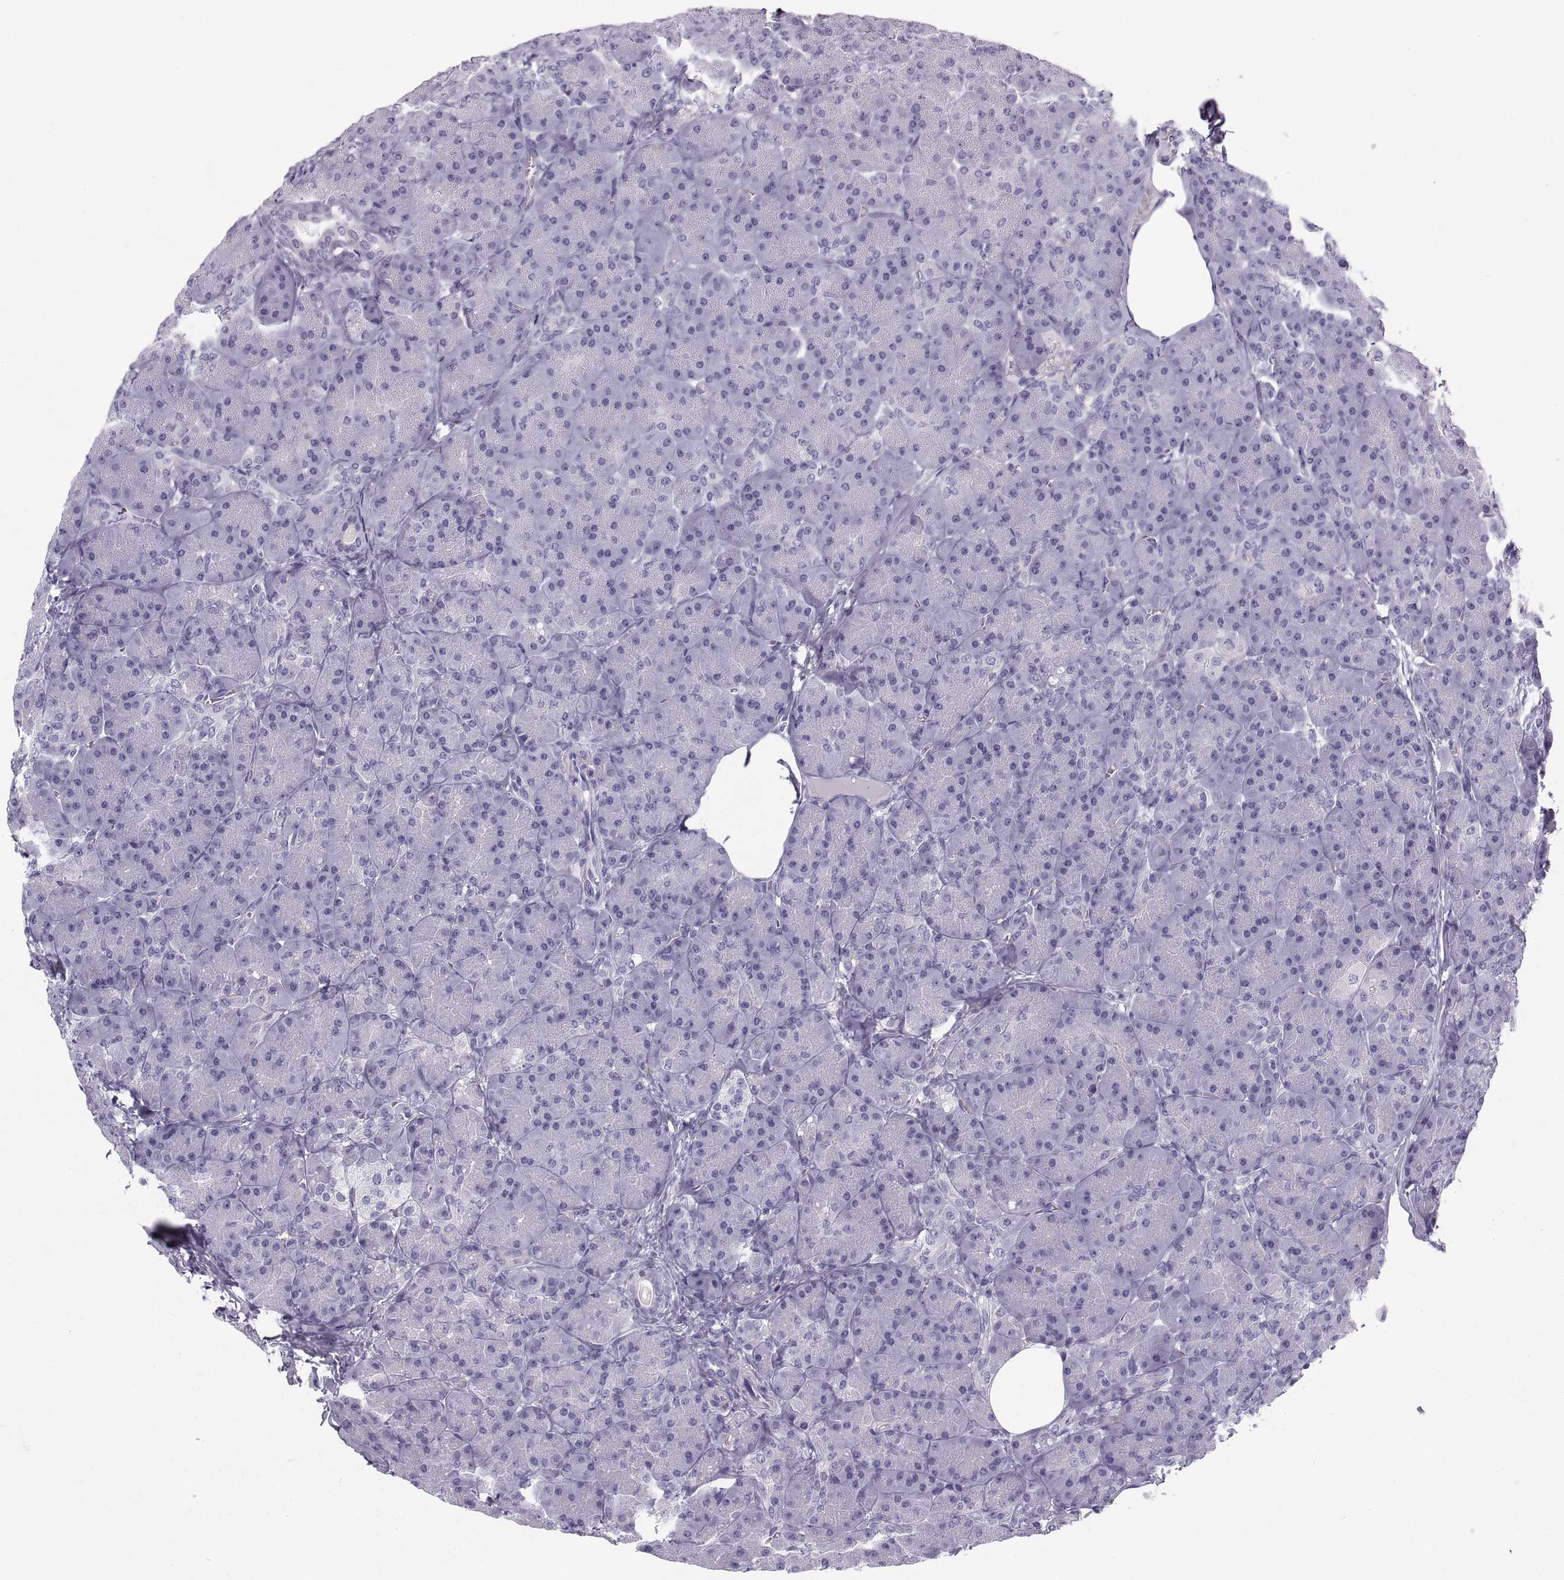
{"staining": {"intensity": "negative", "quantity": "none", "location": "none"}, "tissue": "pancreas", "cell_type": "Exocrine glandular cells", "image_type": "normal", "snomed": [{"axis": "morphology", "description": "Normal tissue, NOS"}, {"axis": "topography", "description": "Pancreas"}], "caption": "Exocrine glandular cells show no significant protein positivity in unremarkable pancreas. (Immunohistochemistry (ihc), brightfield microscopy, high magnification).", "gene": "SLC22A6", "patient": {"sex": "male", "age": 57}}